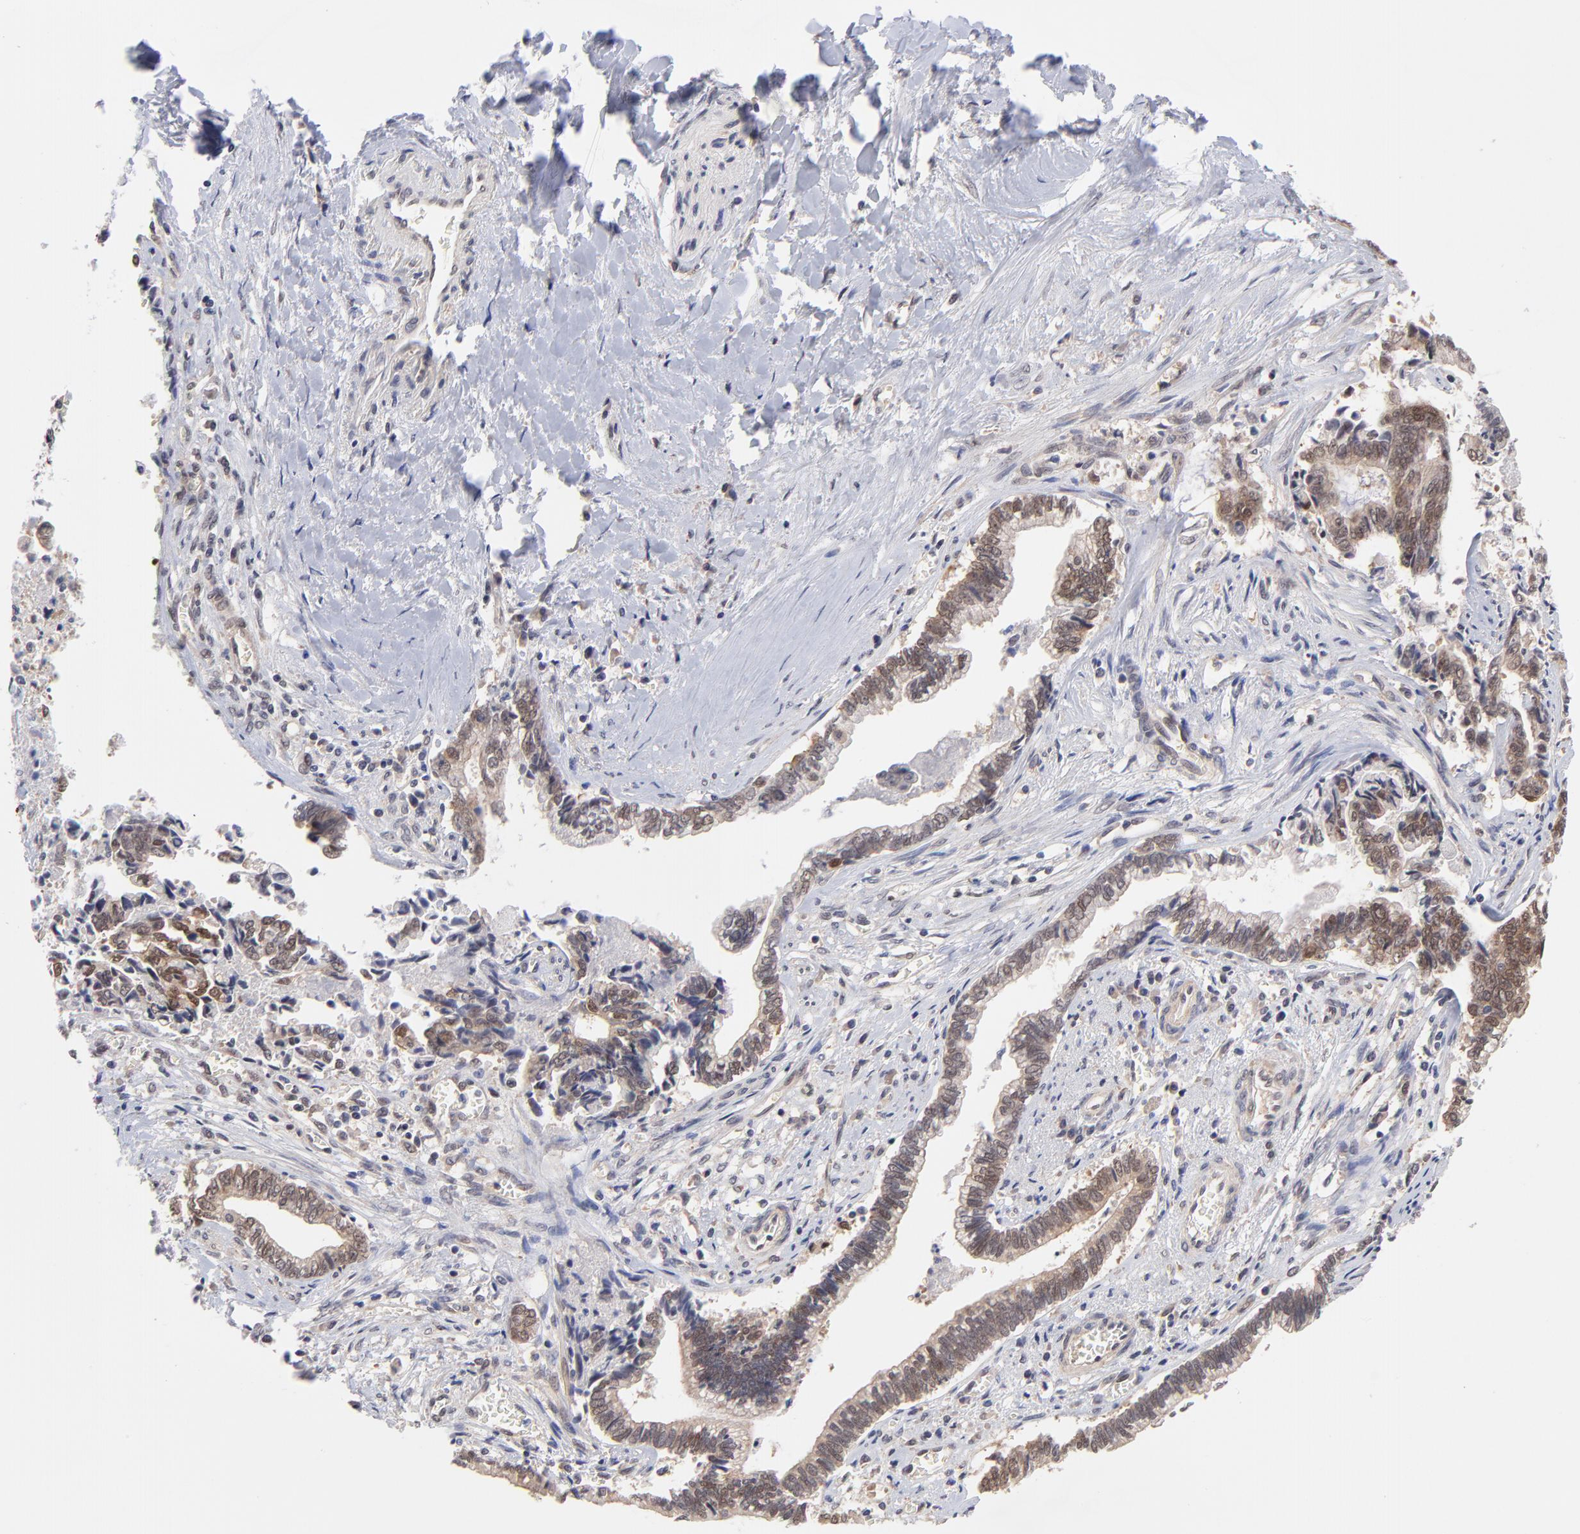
{"staining": {"intensity": "weak", "quantity": ">75%", "location": "cytoplasmic/membranous"}, "tissue": "liver cancer", "cell_type": "Tumor cells", "image_type": "cancer", "snomed": [{"axis": "morphology", "description": "Cholangiocarcinoma"}, {"axis": "topography", "description": "Liver"}], "caption": "Immunohistochemical staining of liver cancer (cholangiocarcinoma) reveals weak cytoplasmic/membranous protein expression in about >75% of tumor cells.", "gene": "UBE2E3", "patient": {"sex": "male", "age": 57}}